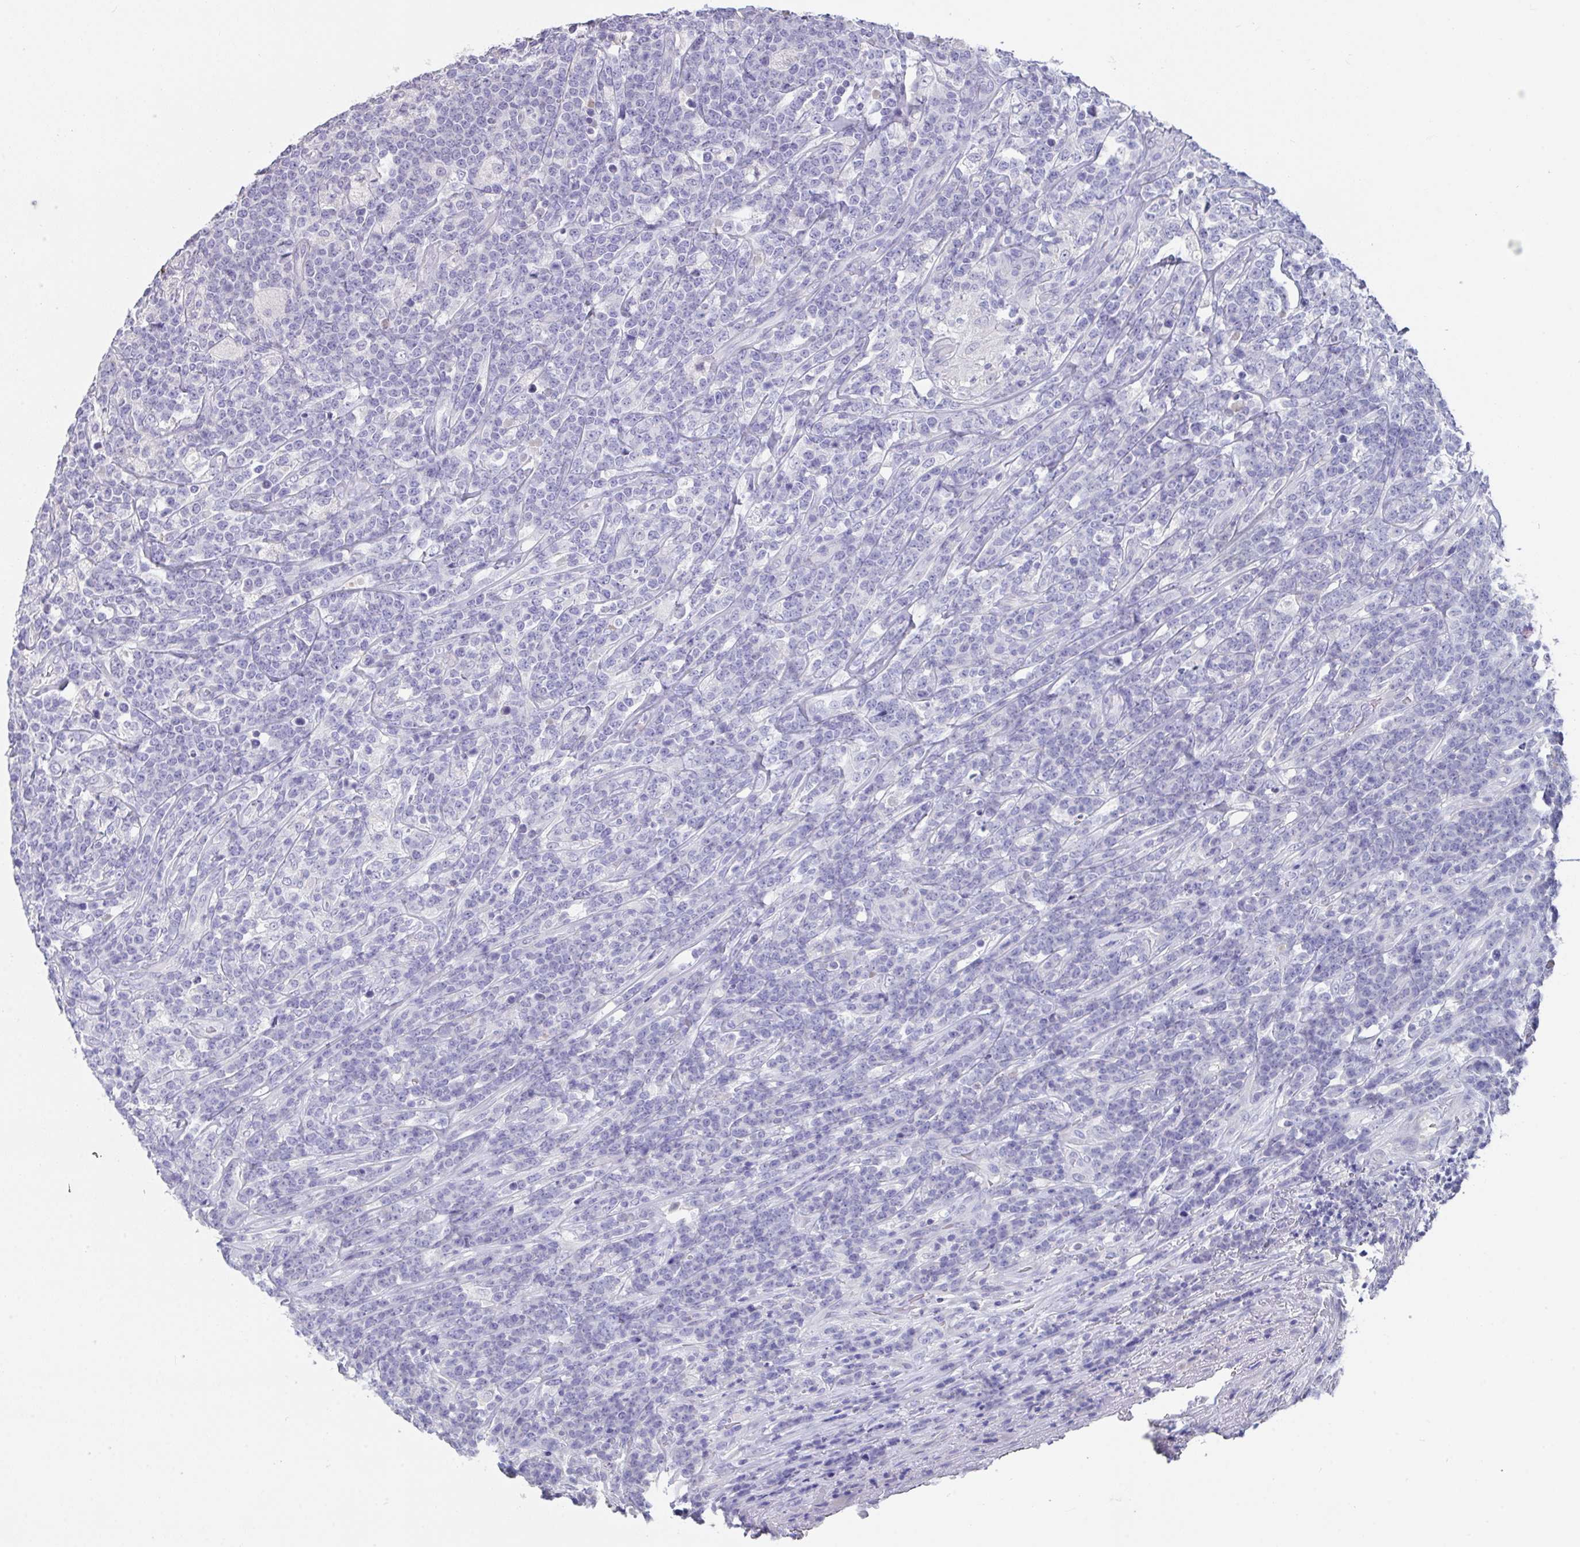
{"staining": {"intensity": "negative", "quantity": "none", "location": "none"}, "tissue": "lymphoma", "cell_type": "Tumor cells", "image_type": "cancer", "snomed": [{"axis": "morphology", "description": "Malignant lymphoma, non-Hodgkin's type, High grade"}, {"axis": "topography", "description": "Small intestine"}], "caption": "The IHC histopathology image has no significant positivity in tumor cells of high-grade malignant lymphoma, non-Hodgkin's type tissue. The staining is performed using DAB (3,3'-diaminobenzidine) brown chromogen with nuclei counter-stained in using hematoxylin.", "gene": "SLC44A4", "patient": {"sex": "male", "age": 8}}